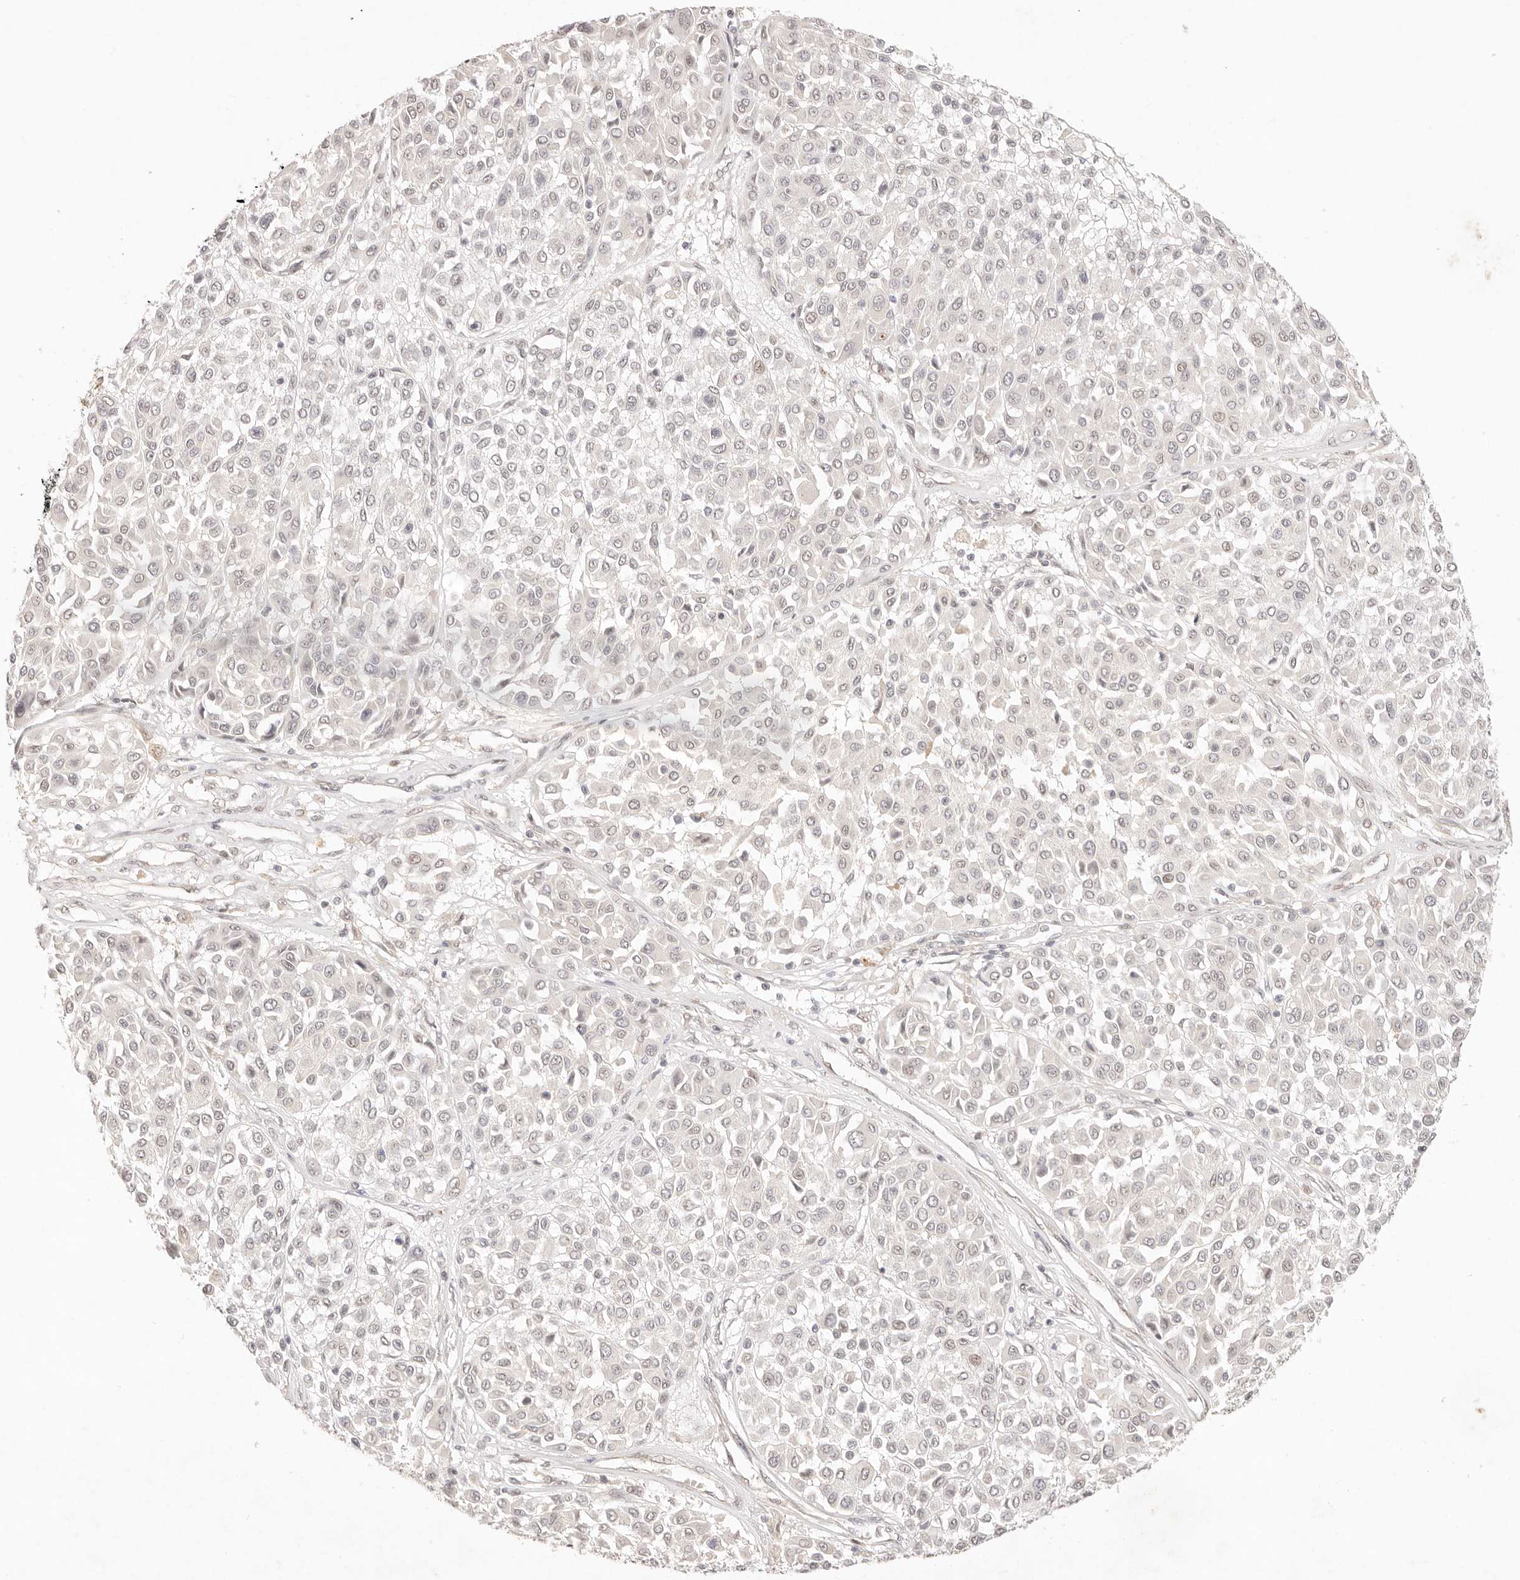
{"staining": {"intensity": "negative", "quantity": "none", "location": "none"}, "tissue": "melanoma", "cell_type": "Tumor cells", "image_type": "cancer", "snomed": [{"axis": "morphology", "description": "Malignant melanoma, Metastatic site"}, {"axis": "topography", "description": "Soft tissue"}], "caption": "The immunohistochemistry (IHC) photomicrograph has no significant positivity in tumor cells of melanoma tissue.", "gene": "GPR156", "patient": {"sex": "male", "age": 41}}